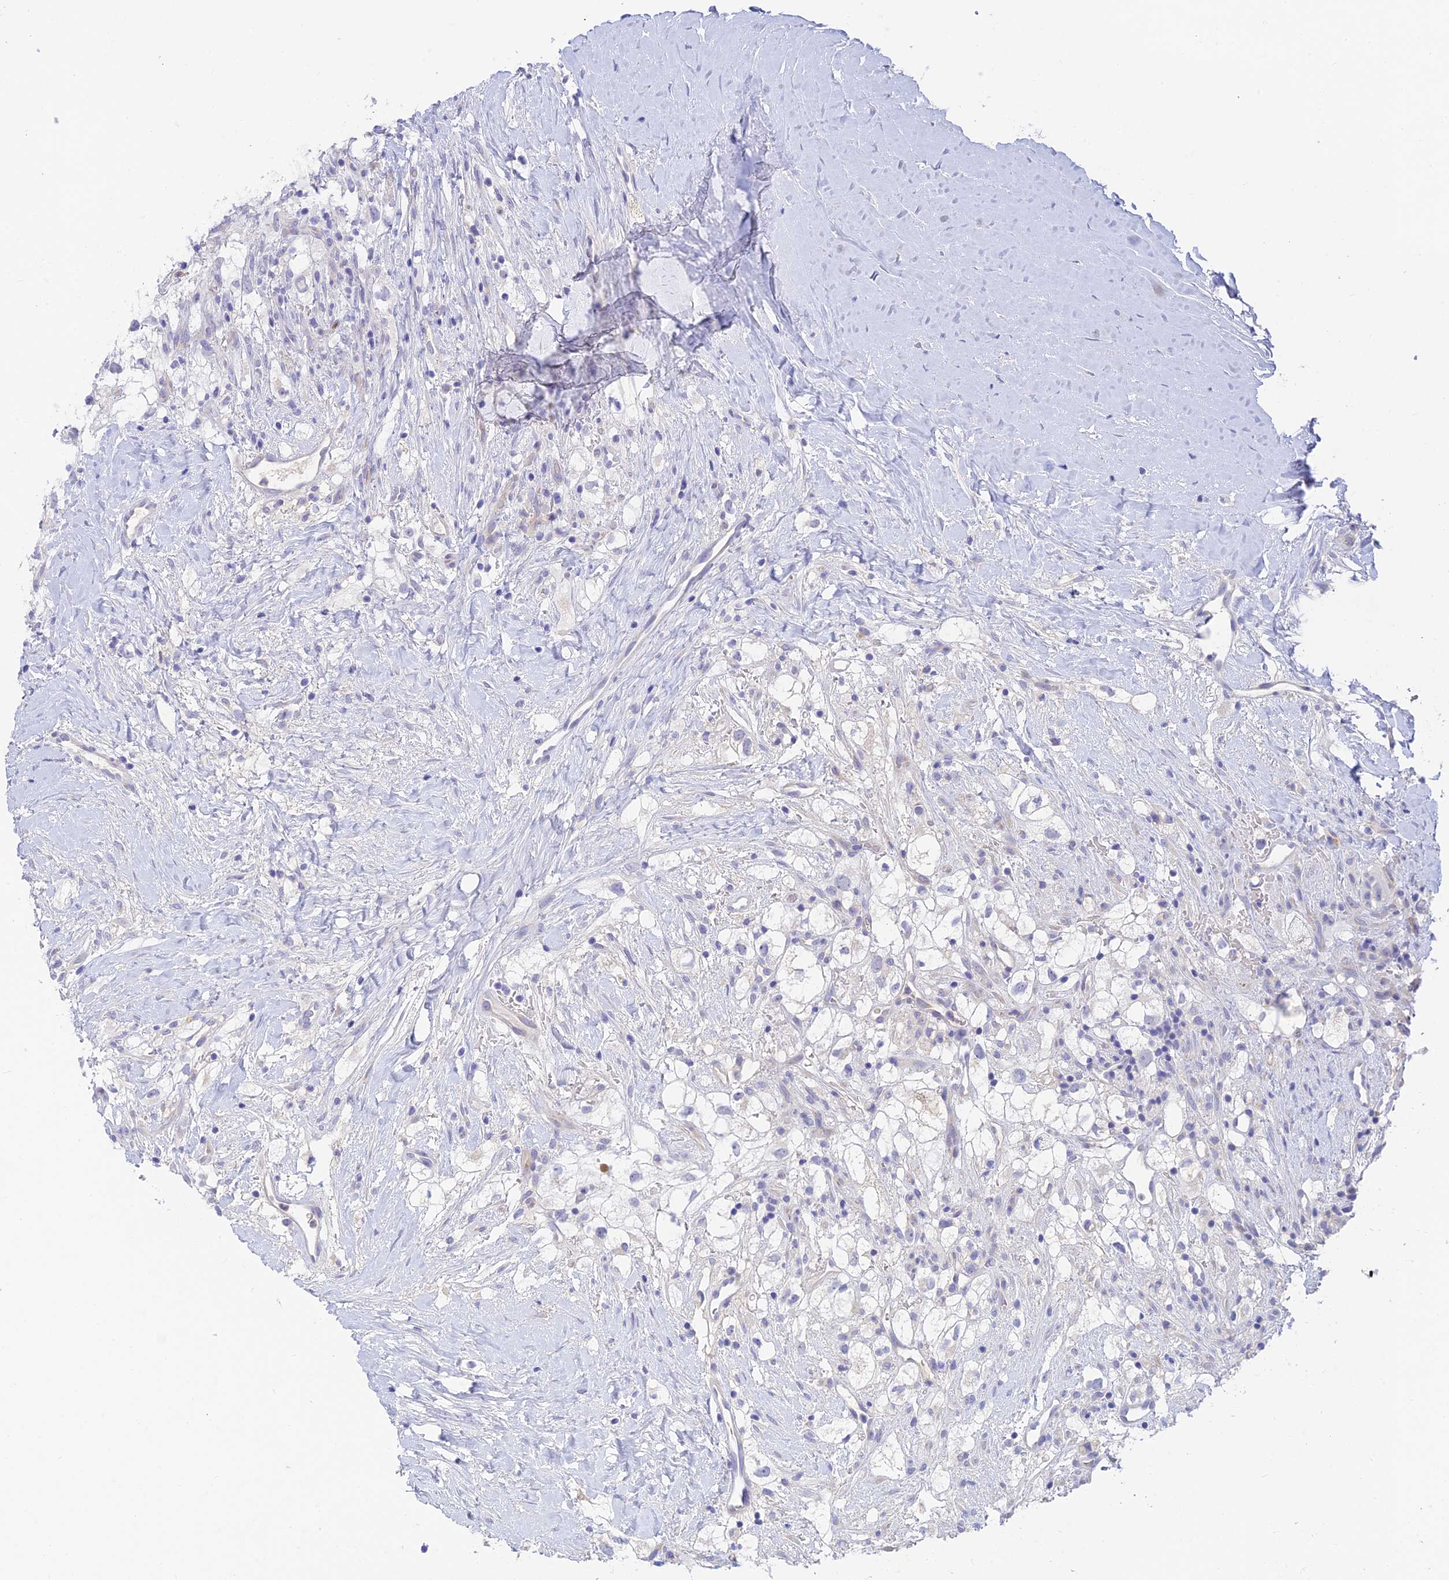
{"staining": {"intensity": "negative", "quantity": "none", "location": "none"}, "tissue": "renal cancer", "cell_type": "Tumor cells", "image_type": "cancer", "snomed": [{"axis": "morphology", "description": "Adenocarcinoma, NOS"}, {"axis": "topography", "description": "Kidney"}], "caption": "Tumor cells show no significant protein positivity in adenocarcinoma (renal).", "gene": "INTS13", "patient": {"sex": "male", "age": 59}}